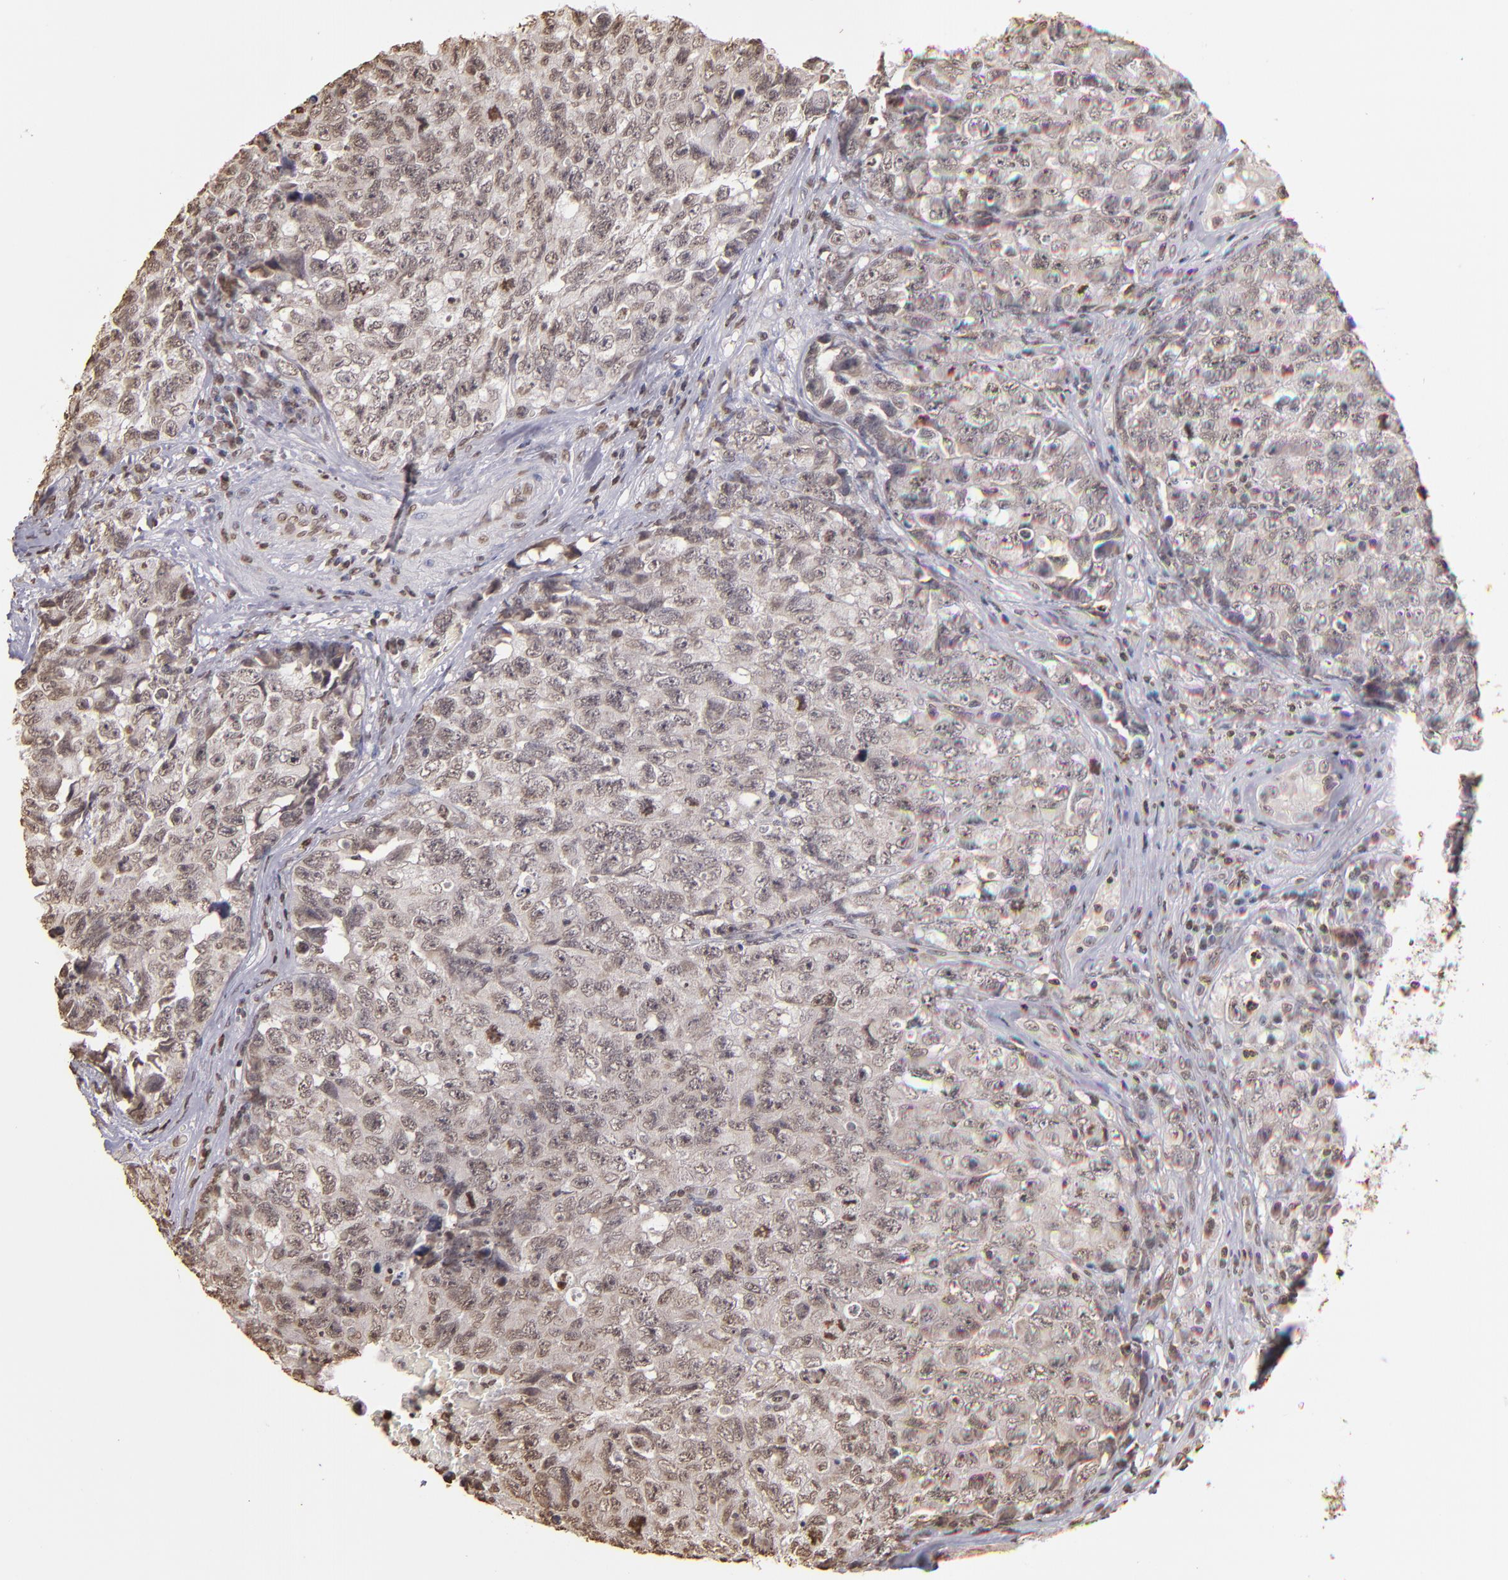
{"staining": {"intensity": "weak", "quantity": "<25%", "location": "nuclear"}, "tissue": "testis cancer", "cell_type": "Tumor cells", "image_type": "cancer", "snomed": [{"axis": "morphology", "description": "Carcinoma, Embryonal, NOS"}, {"axis": "topography", "description": "Testis"}], "caption": "Immunohistochemistry of embryonal carcinoma (testis) reveals no staining in tumor cells. (Immunohistochemistry (ihc), brightfield microscopy, high magnification).", "gene": "LBX1", "patient": {"sex": "male", "age": 31}}